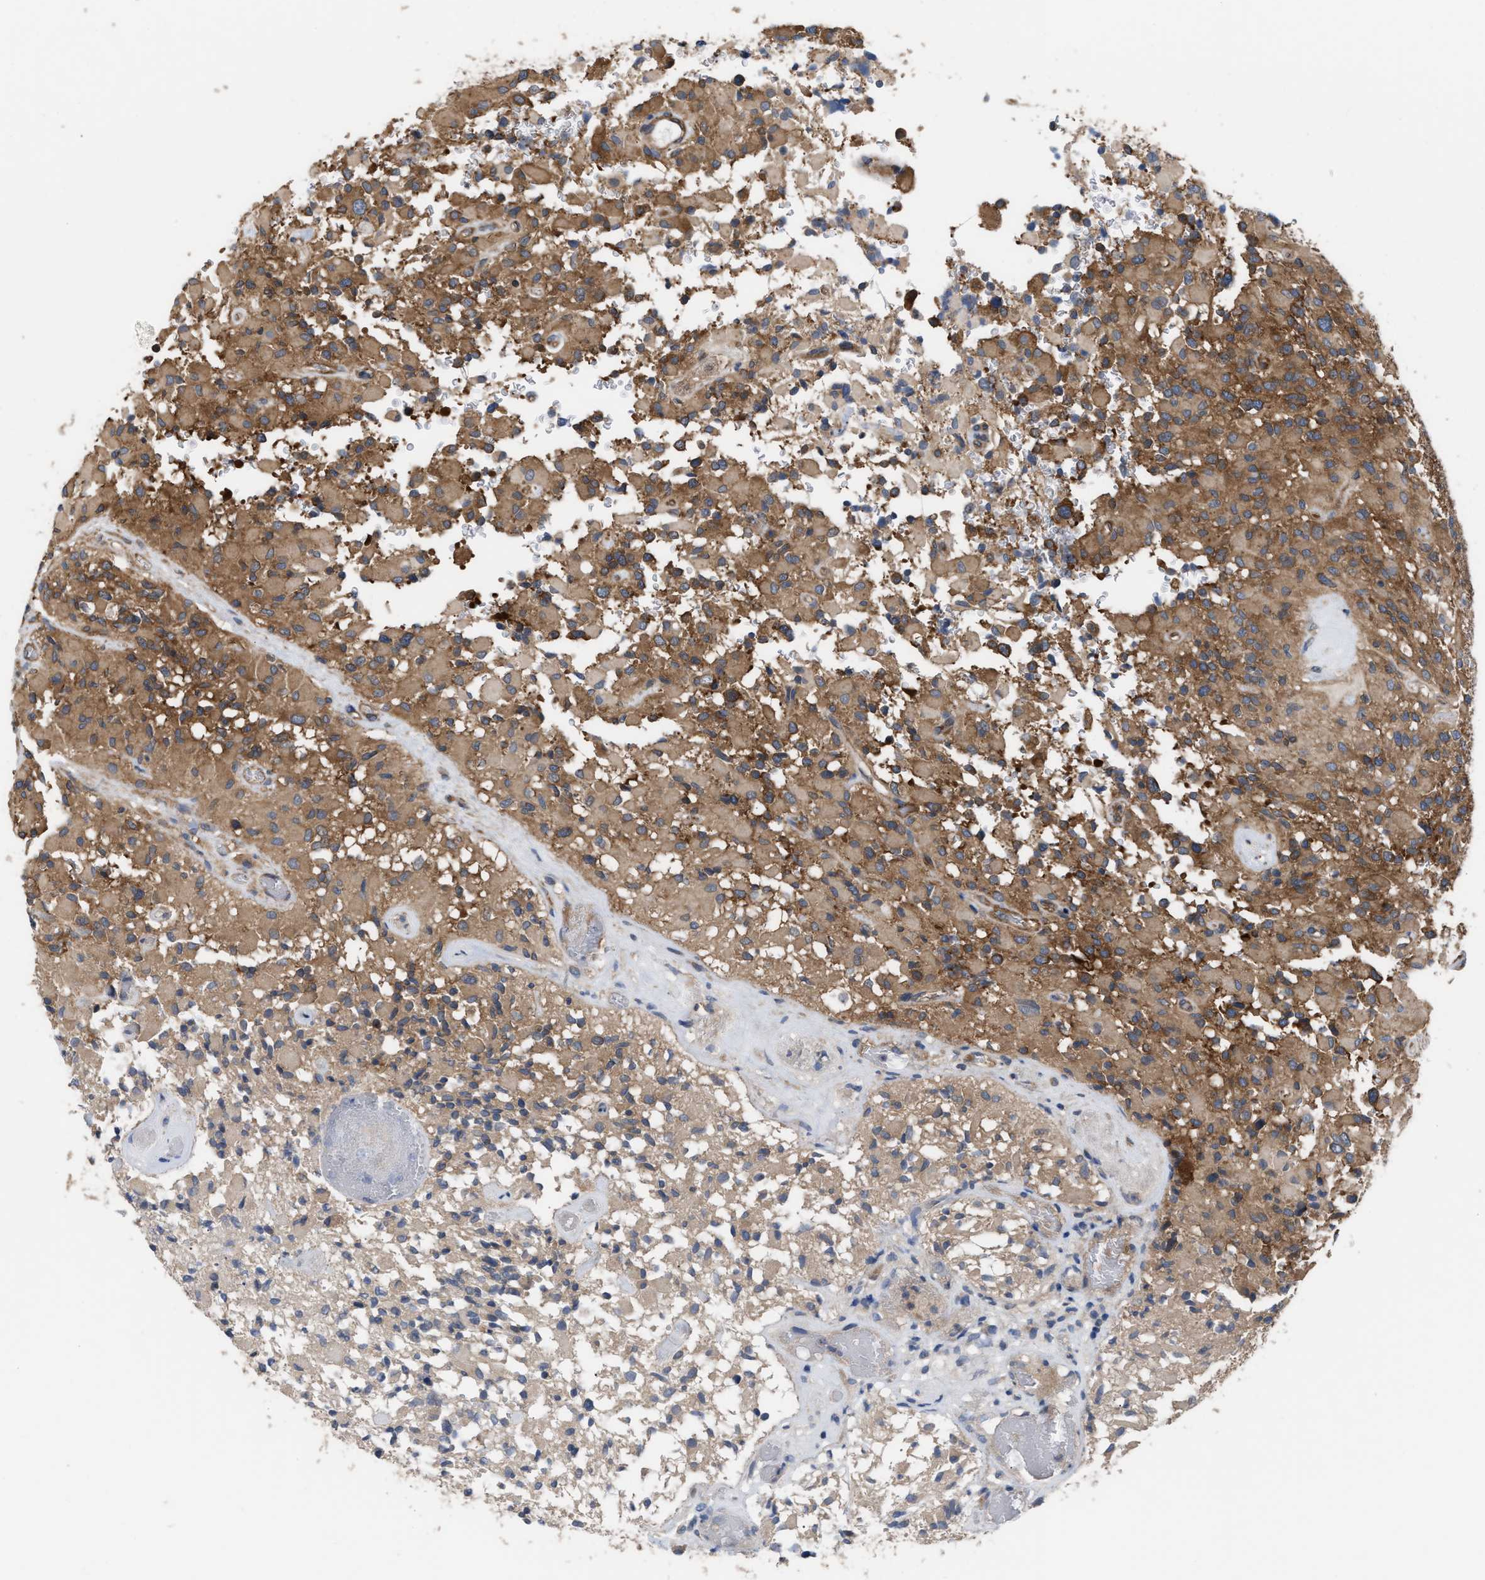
{"staining": {"intensity": "moderate", "quantity": ">75%", "location": "cytoplasmic/membranous"}, "tissue": "glioma", "cell_type": "Tumor cells", "image_type": "cancer", "snomed": [{"axis": "morphology", "description": "Glioma, malignant, High grade"}, {"axis": "topography", "description": "Brain"}], "caption": "Immunohistochemical staining of human high-grade glioma (malignant) displays medium levels of moderate cytoplasmic/membranous positivity in about >75% of tumor cells. Nuclei are stained in blue.", "gene": "LAPTM4B", "patient": {"sex": "male", "age": 71}}